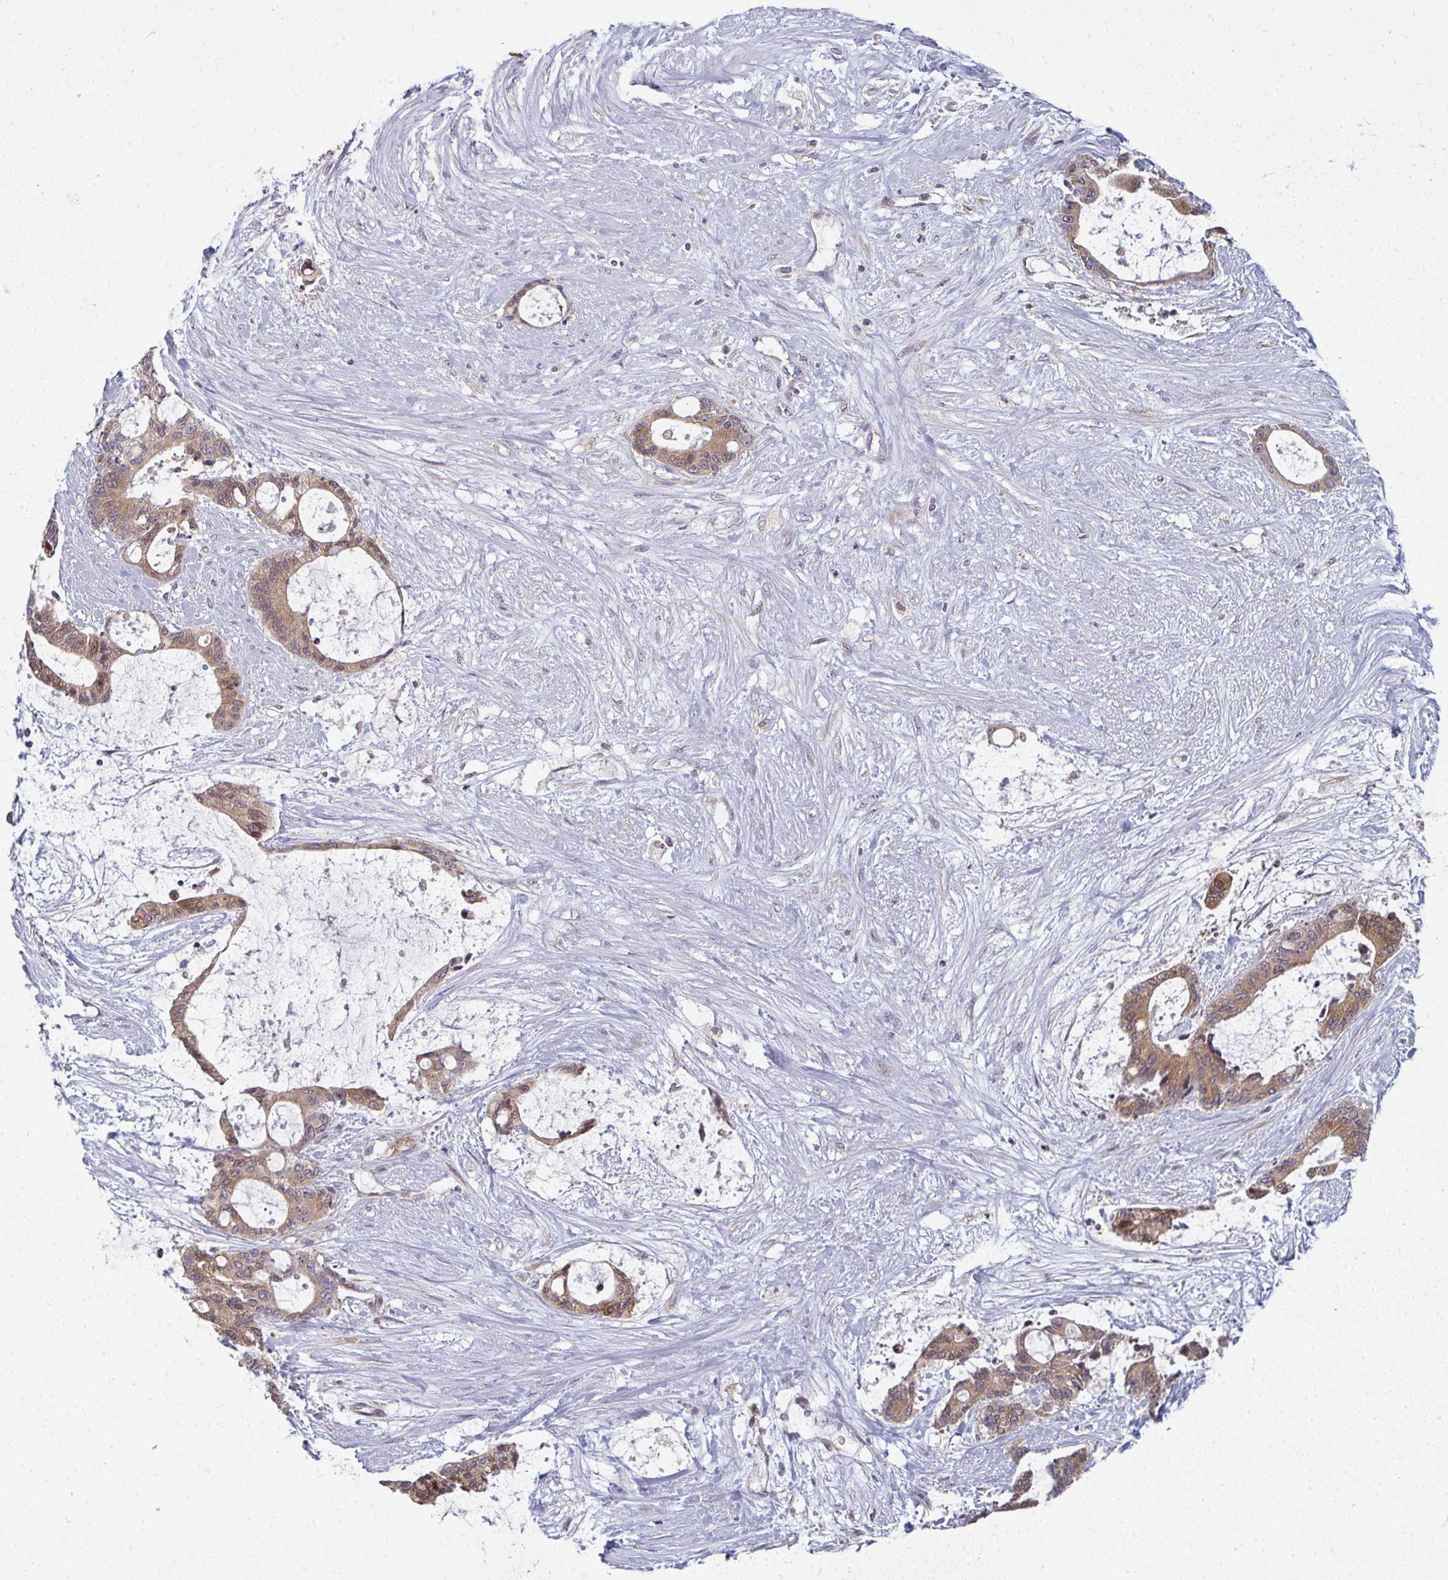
{"staining": {"intensity": "moderate", "quantity": ">75%", "location": "cytoplasmic/membranous"}, "tissue": "liver cancer", "cell_type": "Tumor cells", "image_type": "cancer", "snomed": [{"axis": "morphology", "description": "Normal tissue, NOS"}, {"axis": "morphology", "description": "Cholangiocarcinoma"}, {"axis": "topography", "description": "Liver"}, {"axis": "topography", "description": "Peripheral nerve tissue"}], "caption": "IHC of cholangiocarcinoma (liver) displays medium levels of moderate cytoplasmic/membranous positivity in about >75% of tumor cells.", "gene": "LYSMD4", "patient": {"sex": "female", "age": 73}}